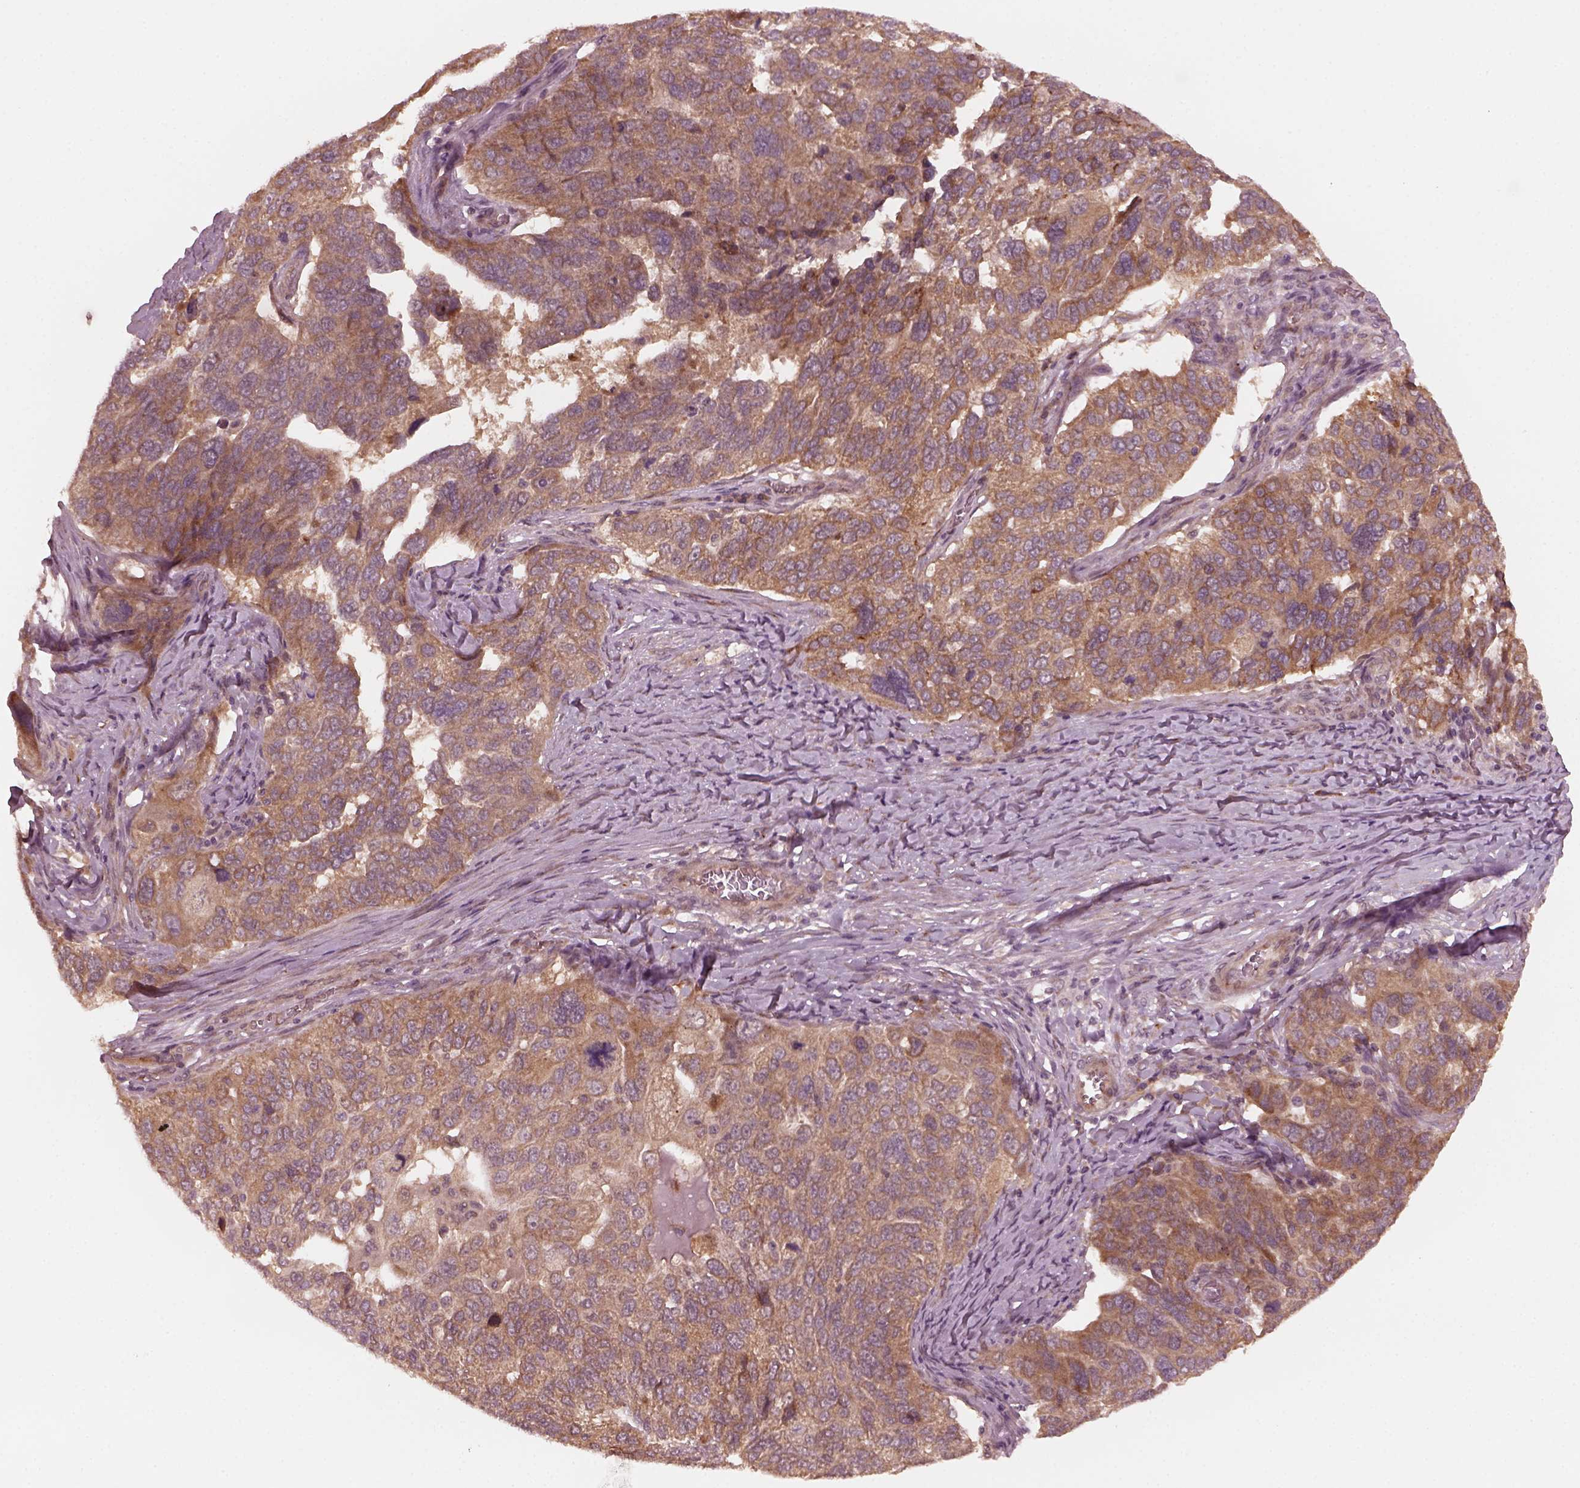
{"staining": {"intensity": "moderate", "quantity": "25%-75%", "location": "cytoplasmic/membranous"}, "tissue": "ovarian cancer", "cell_type": "Tumor cells", "image_type": "cancer", "snomed": [{"axis": "morphology", "description": "Carcinoma, endometroid"}, {"axis": "topography", "description": "Soft tissue"}, {"axis": "topography", "description": "Ovary"}], "caption": "Protein analysis of ovarian cancer (endometroid carcinoma) tissue displays moderate cytoplasmic/membranous positivity in about 25%-75% of tumor cells.", "gene": "FAF2", "patient": {"sex": "female", "age": 52}}